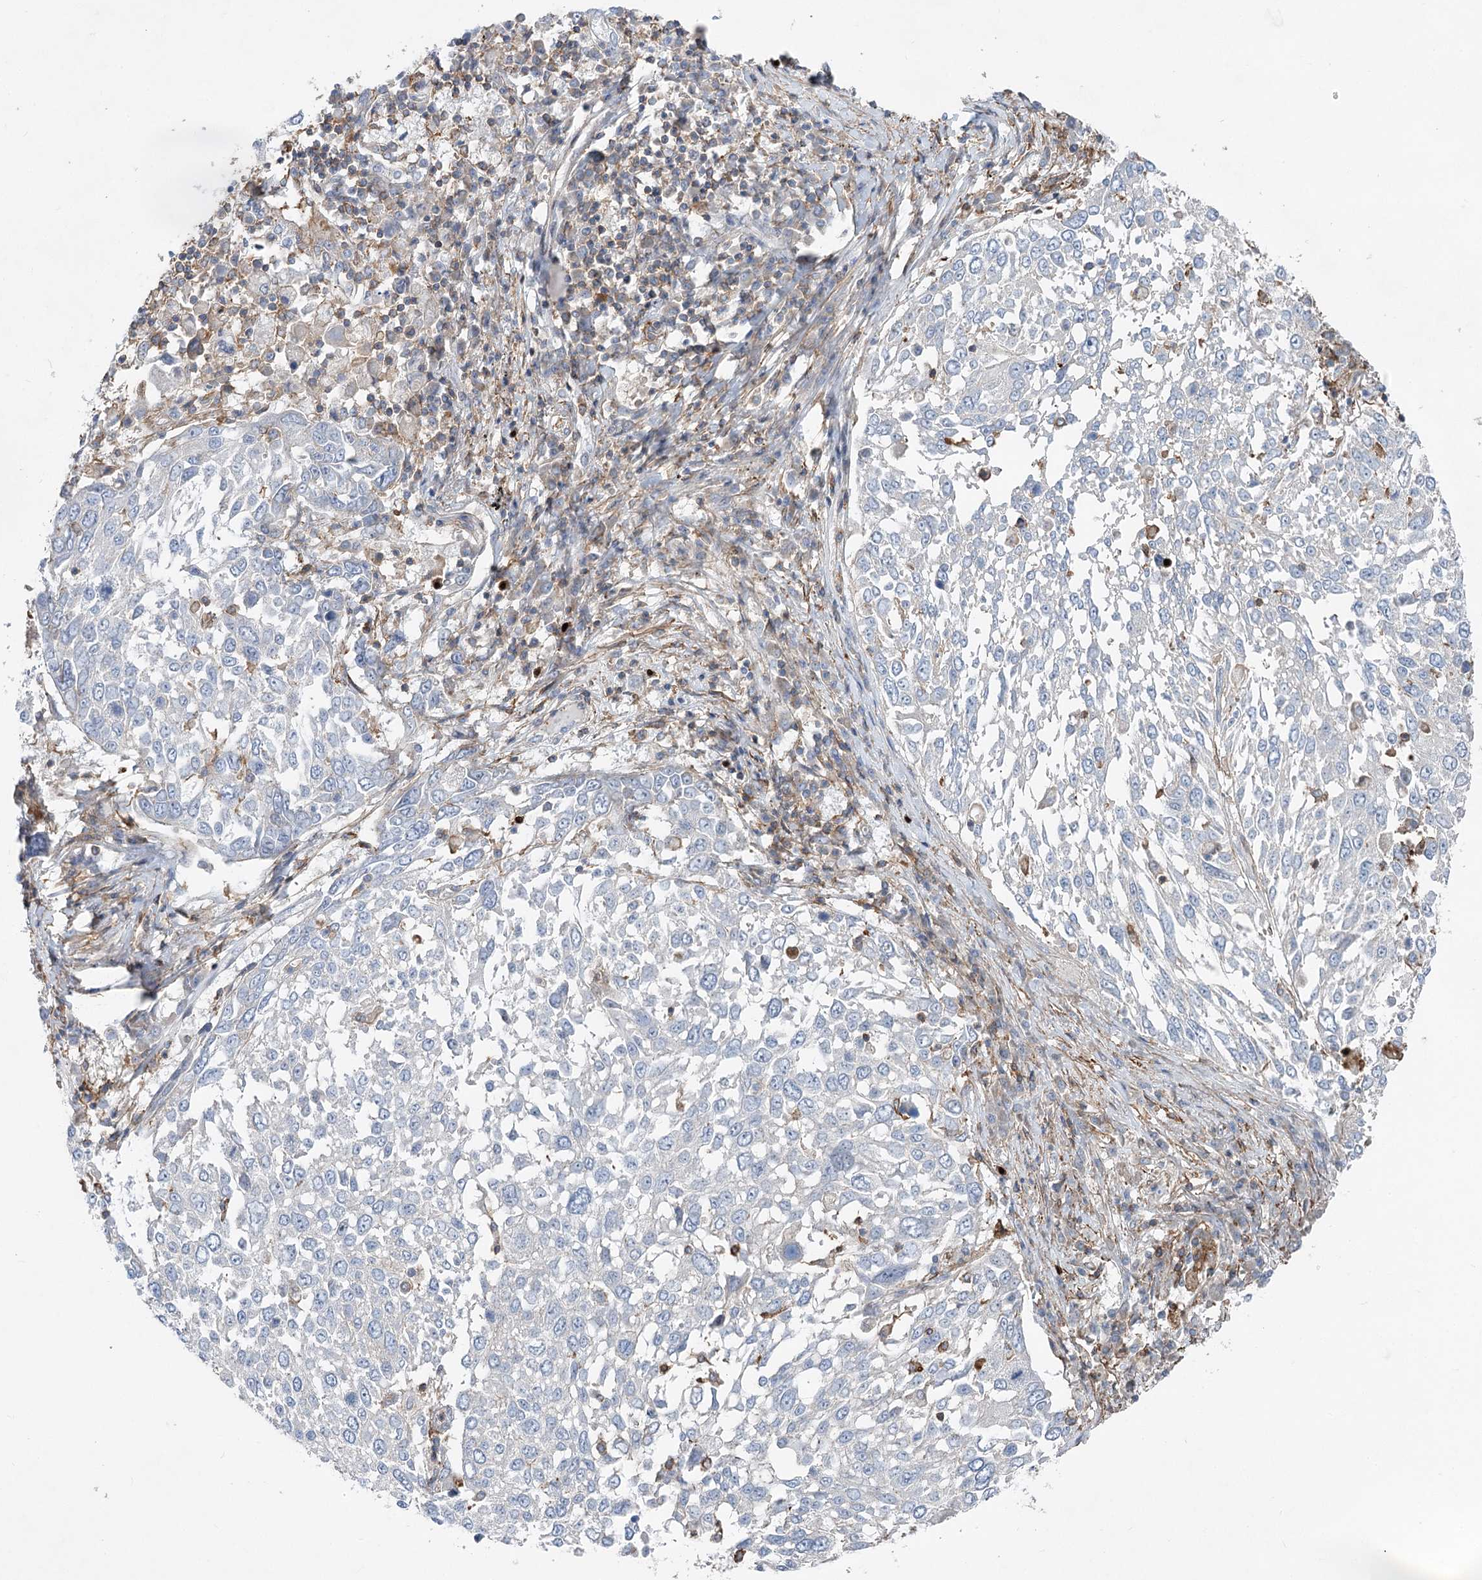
{"staining": {"intensity": "negative", "quantity": "none", "location": "none"}, "tissue": "lung cancer", "cell_type": "Tumor cells", "image_type": "cancer", "snomed": [{"axis": "morphology", "description": "Squamous cell carcinoma, NOS"}, {"axis": "topography", "description": "Lung"}], "caption": "High magnification brightfield microscopy of lung cancer (squamous cell carcinoma) stained with DAB (brown) and counterstained with hematoxylin (blue): tumor cells show no significant positivity. The staining is performed using DAB brown chromogen with nuclei counter-stained in using hematoxylin.", "gene": "LARP1B", "patient": {"sex": "male", "age": 65}}